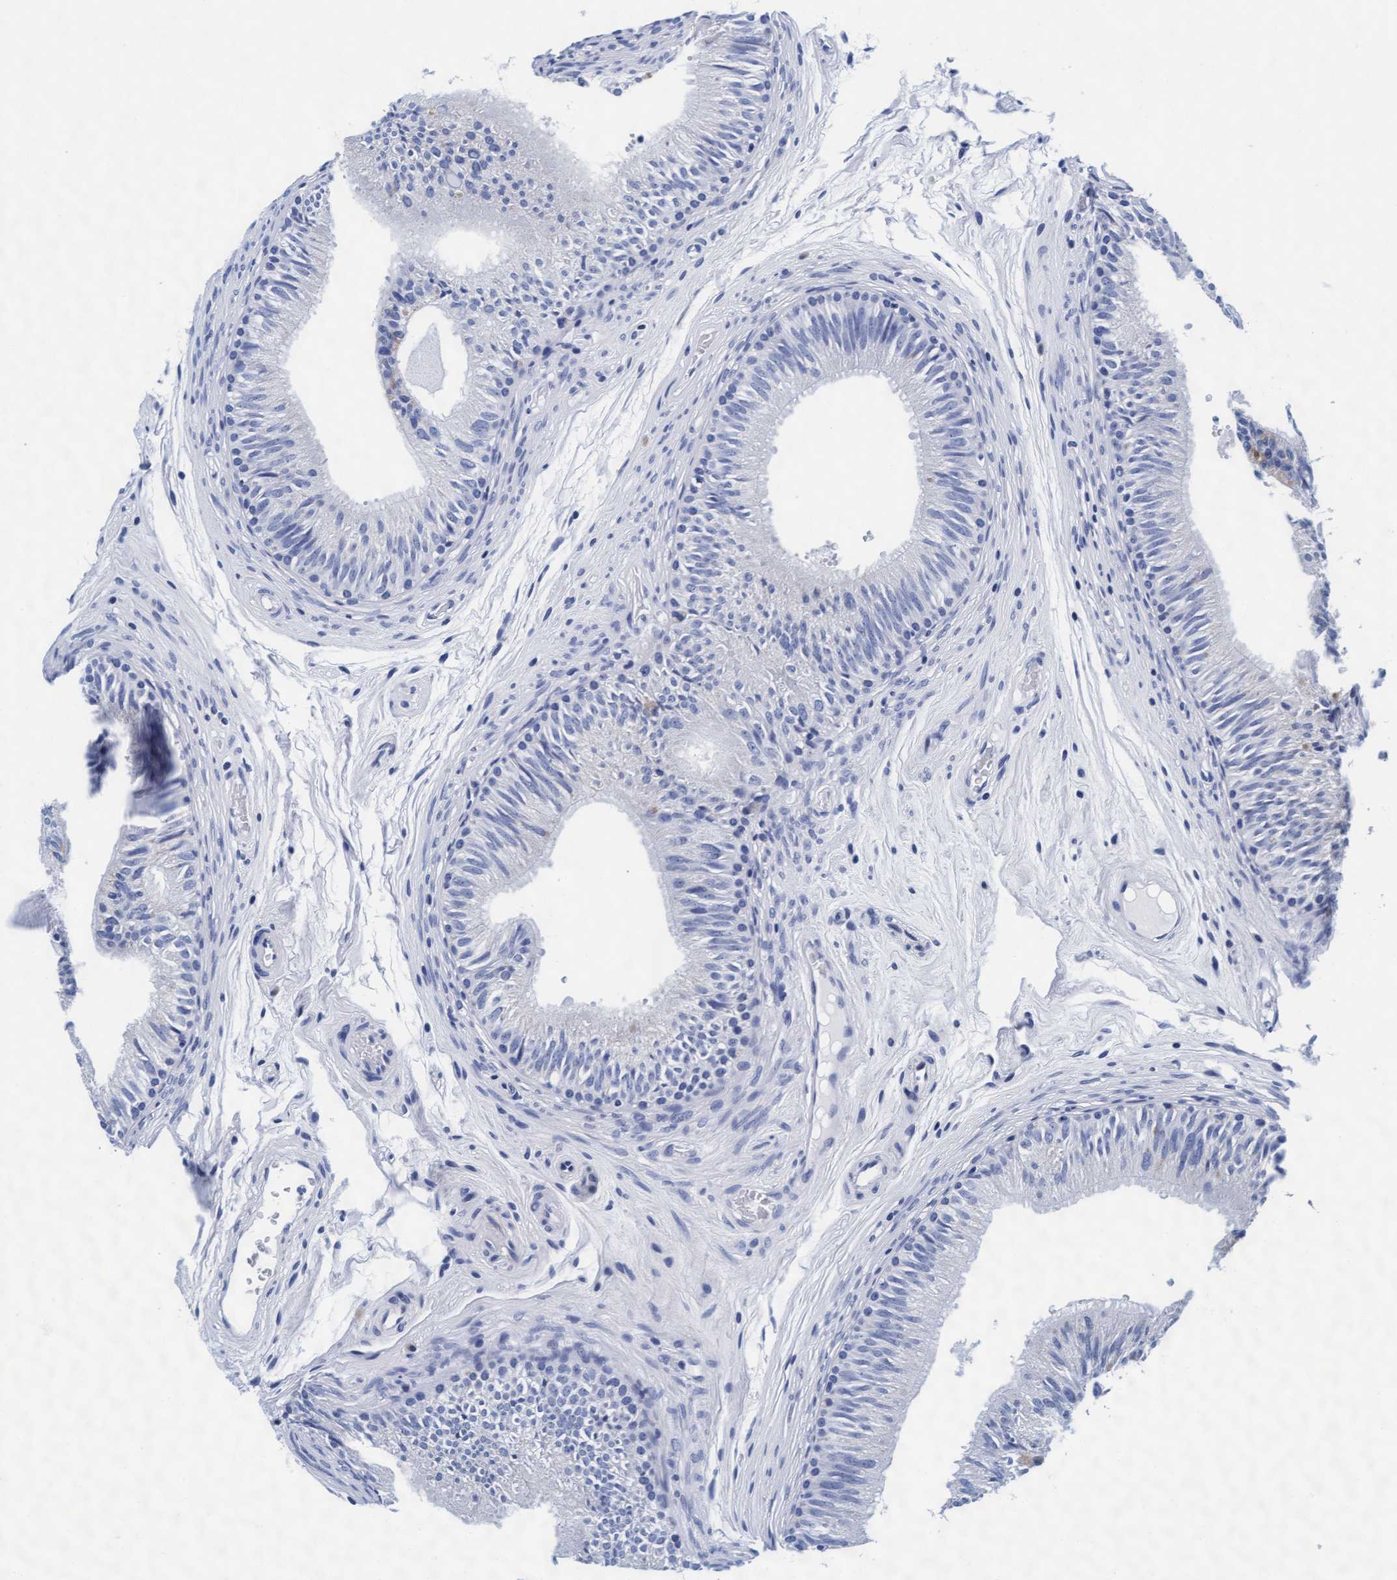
{"staining": {"intensity": "weak", "quantity": "<25%", "location": "cytoplasmic/membranous"}, "tissue": "epididymis", "cell_type": "Glandular cells", "image_type": "normal", "snomed": [{"axis": "morphology", "description": "Normal tissue, NOS"}, {"axis": "topography", "description": "Epididymis"}], "caption": "Glandular cells show no significant staining in benign epididymis.", "gene": "ARSG", "patient": {"sex": "male", "age": 36}}